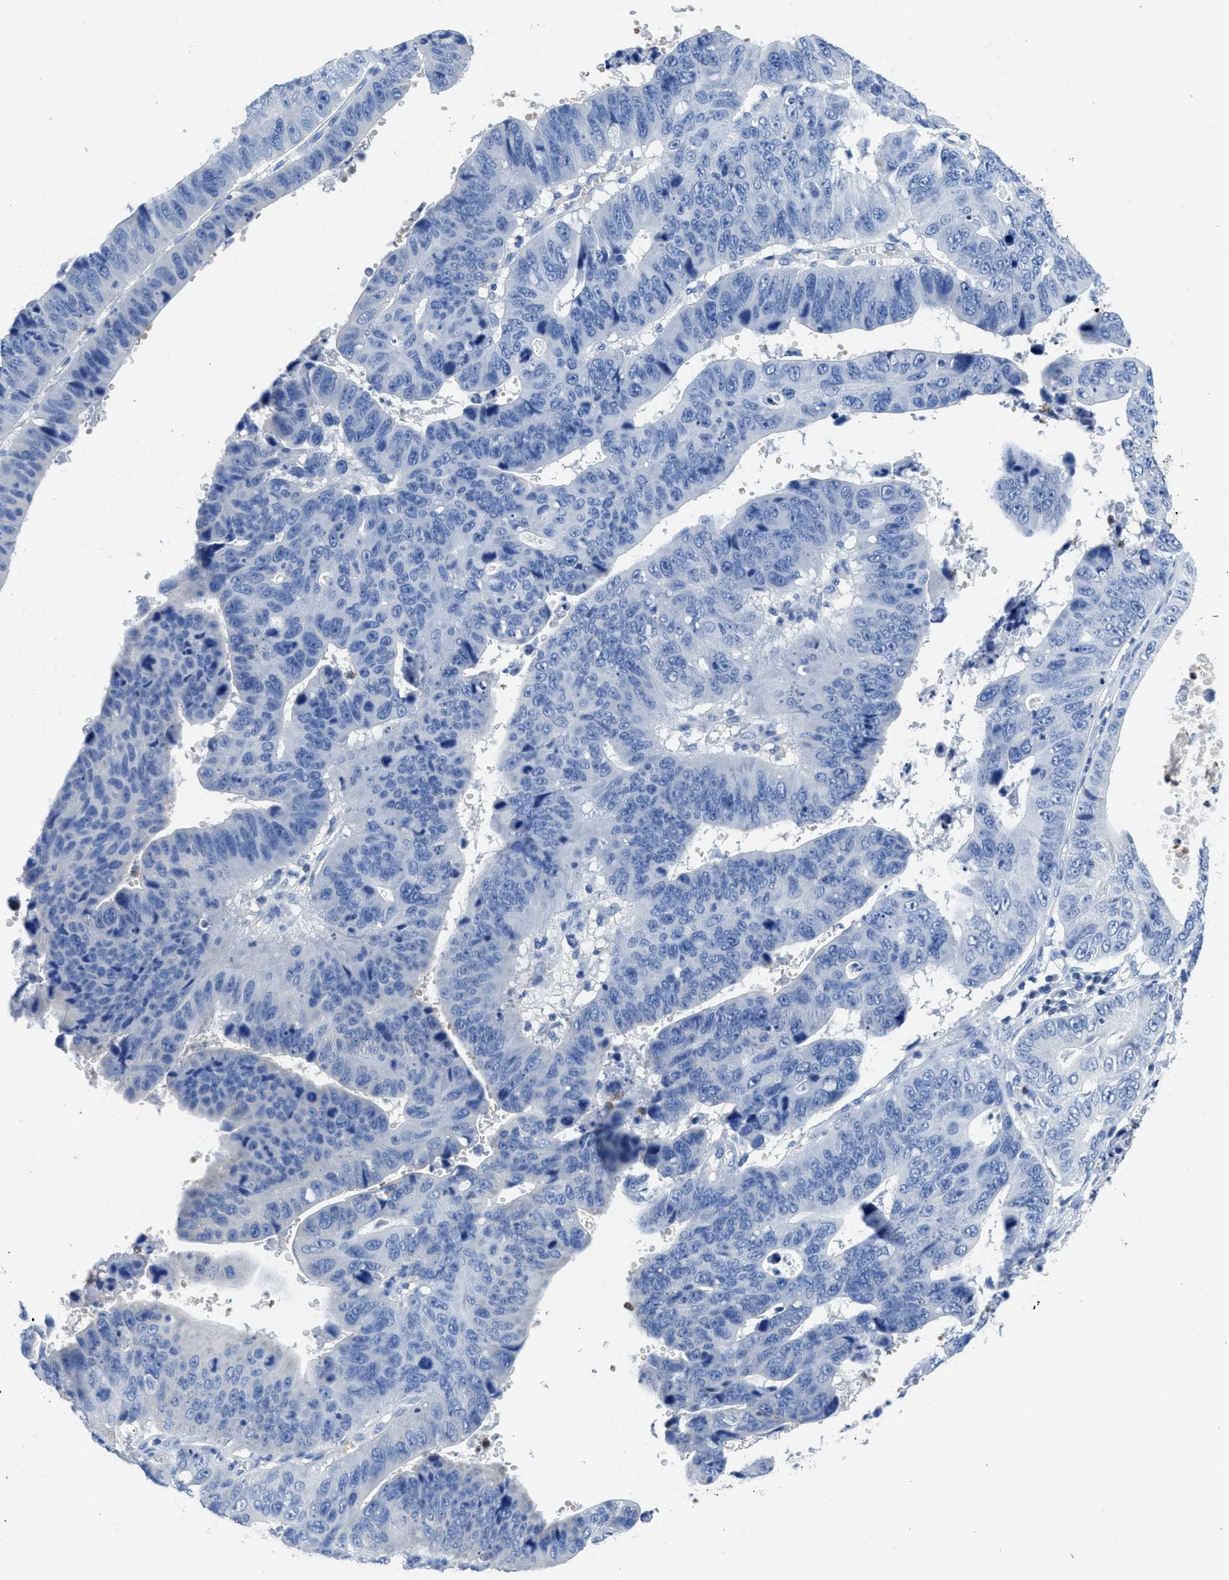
{"staining": {"intensity": "negative", "quantity": "none", "location": "none"}, "tissue": "stomach cancer", "cell_type": "Tumor cells", "image_type": "cancer", "snomed": [{"axis": "morphology", "description": "Adenocarcinoma, NOS"}, {"axis": "topography", "description": "Stomach"}], "caption": "Immunohistochemistry micrograph of neoplastic tissue: stomach cancer (adenocarcinoma) stained with DAB (3,3'-diaminobenzidine) displays no significant protein staining in tumor cells. (DAB (3,3'-diaminobenzidine) immunohistochemistry, high magnification).", "gene": "NEB", "patient": {"sex": "male", "age": 59}}